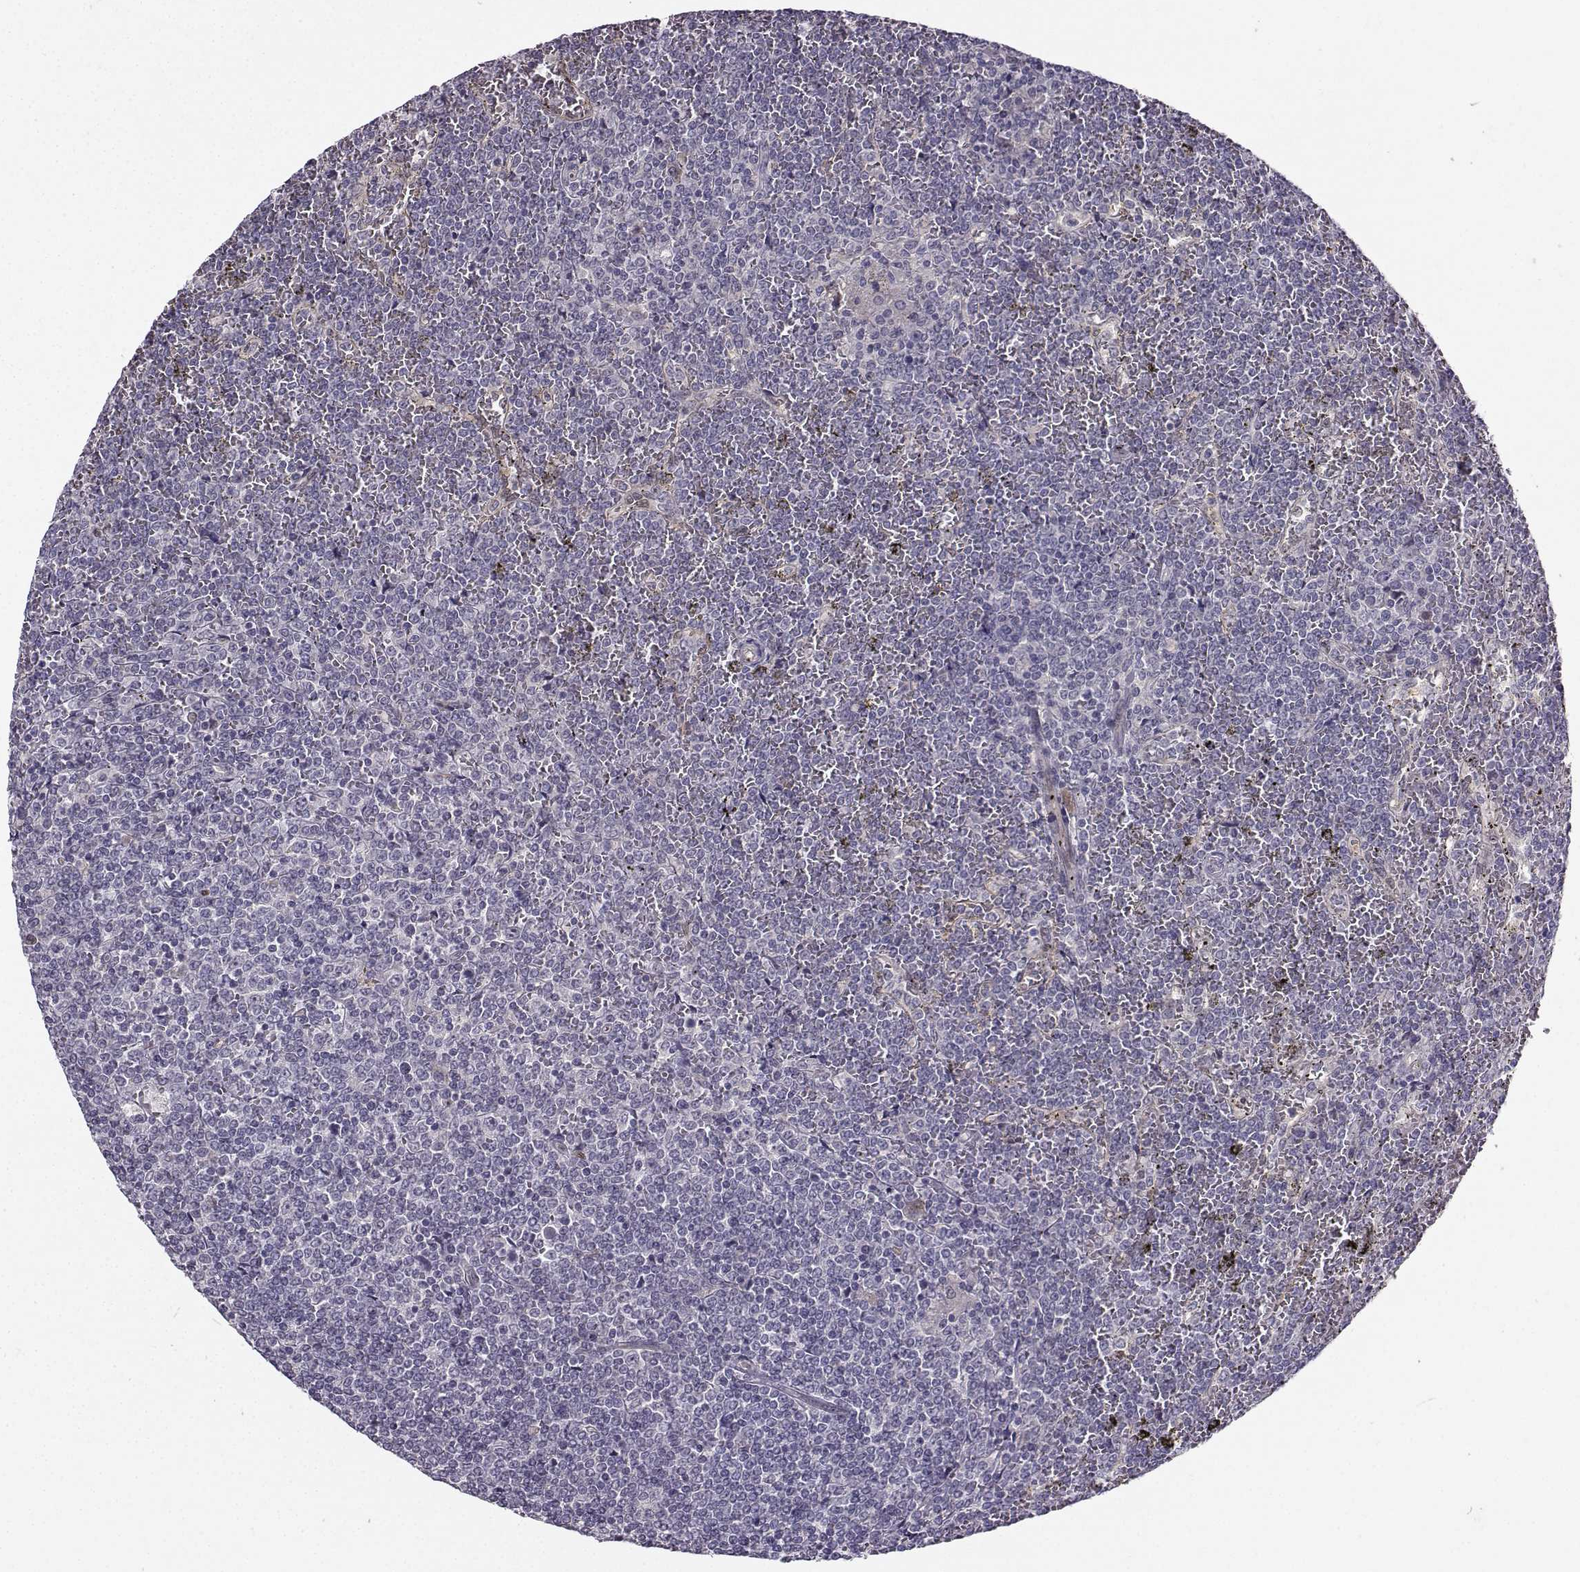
{"staining": {"intensity": "negative", "quantity": "none", "location": "none"}, "tissue": "lymphoma", "cell_type": "Tumor cells", "image_type": "cancer", "snomed": [{"axis": "morphology", "description": "Malignant lymphoma, non-Hodgkin's type, Low grade"}, {"axis": "topography", "description": "Spleen"}], "caption": "Image shows no significant protein expression in tumor cells of lymphoma.", "gene": "NQO1", "patient": {"sex": "female", "age": 19}}